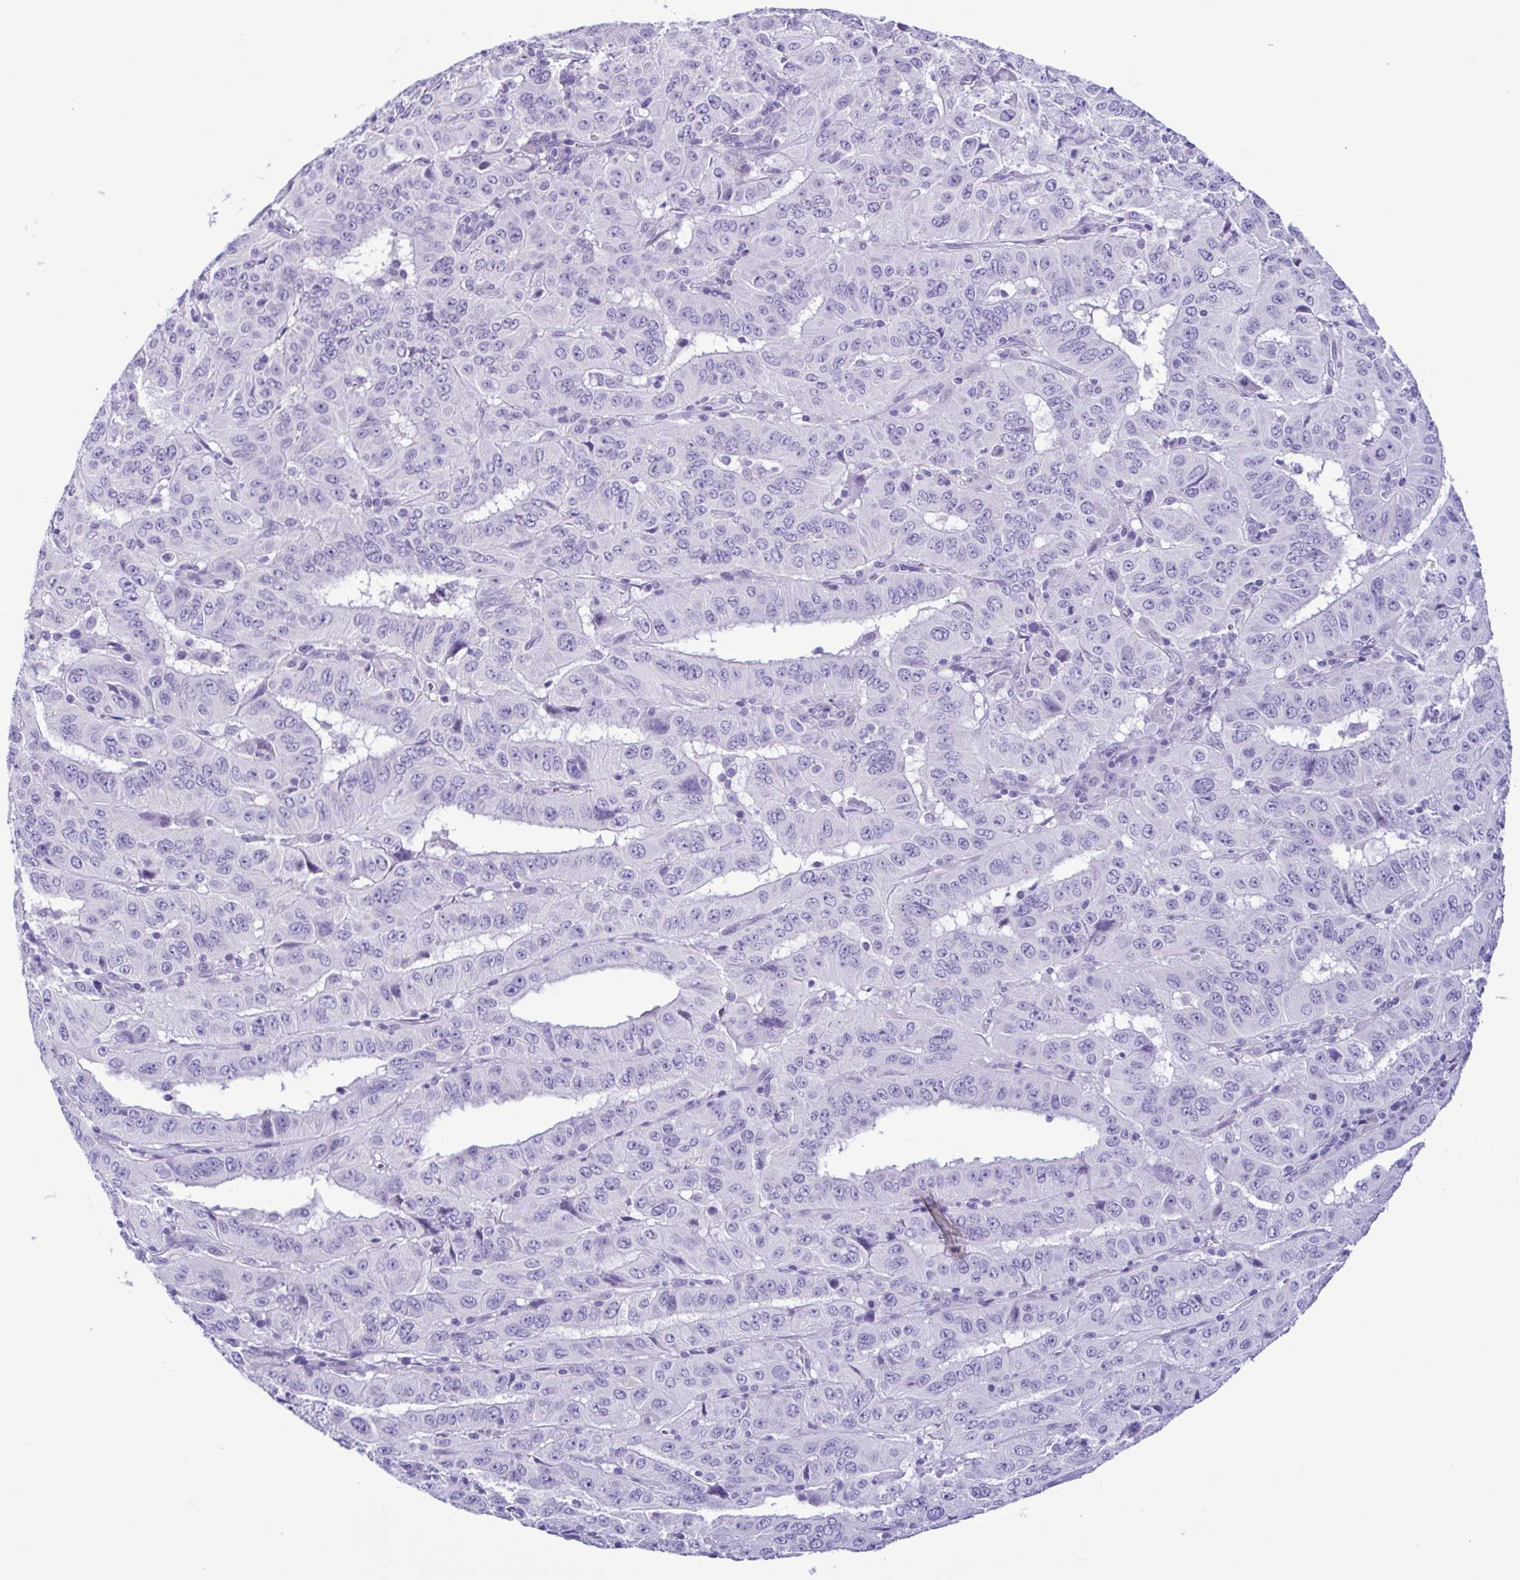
{"staining": {"intensity": "negative", "quantity": "none", "location": "none"}, "tissue": "pancreatic cancer", "cell_type": "Tumor cells", "image_type": "cancer", "snomed": [{"axis": "morphology", "description": "Adenocarcinoma, NOS"}, {"axis": "topography", "description": "Pancreas"}], "caption": "This is an IHC histopathology image of pancreatic adenocarcinoma. There is no expression in tumor cells.", "gene": "SPATA16", "patient": {"sex": "male", "age": 63}}